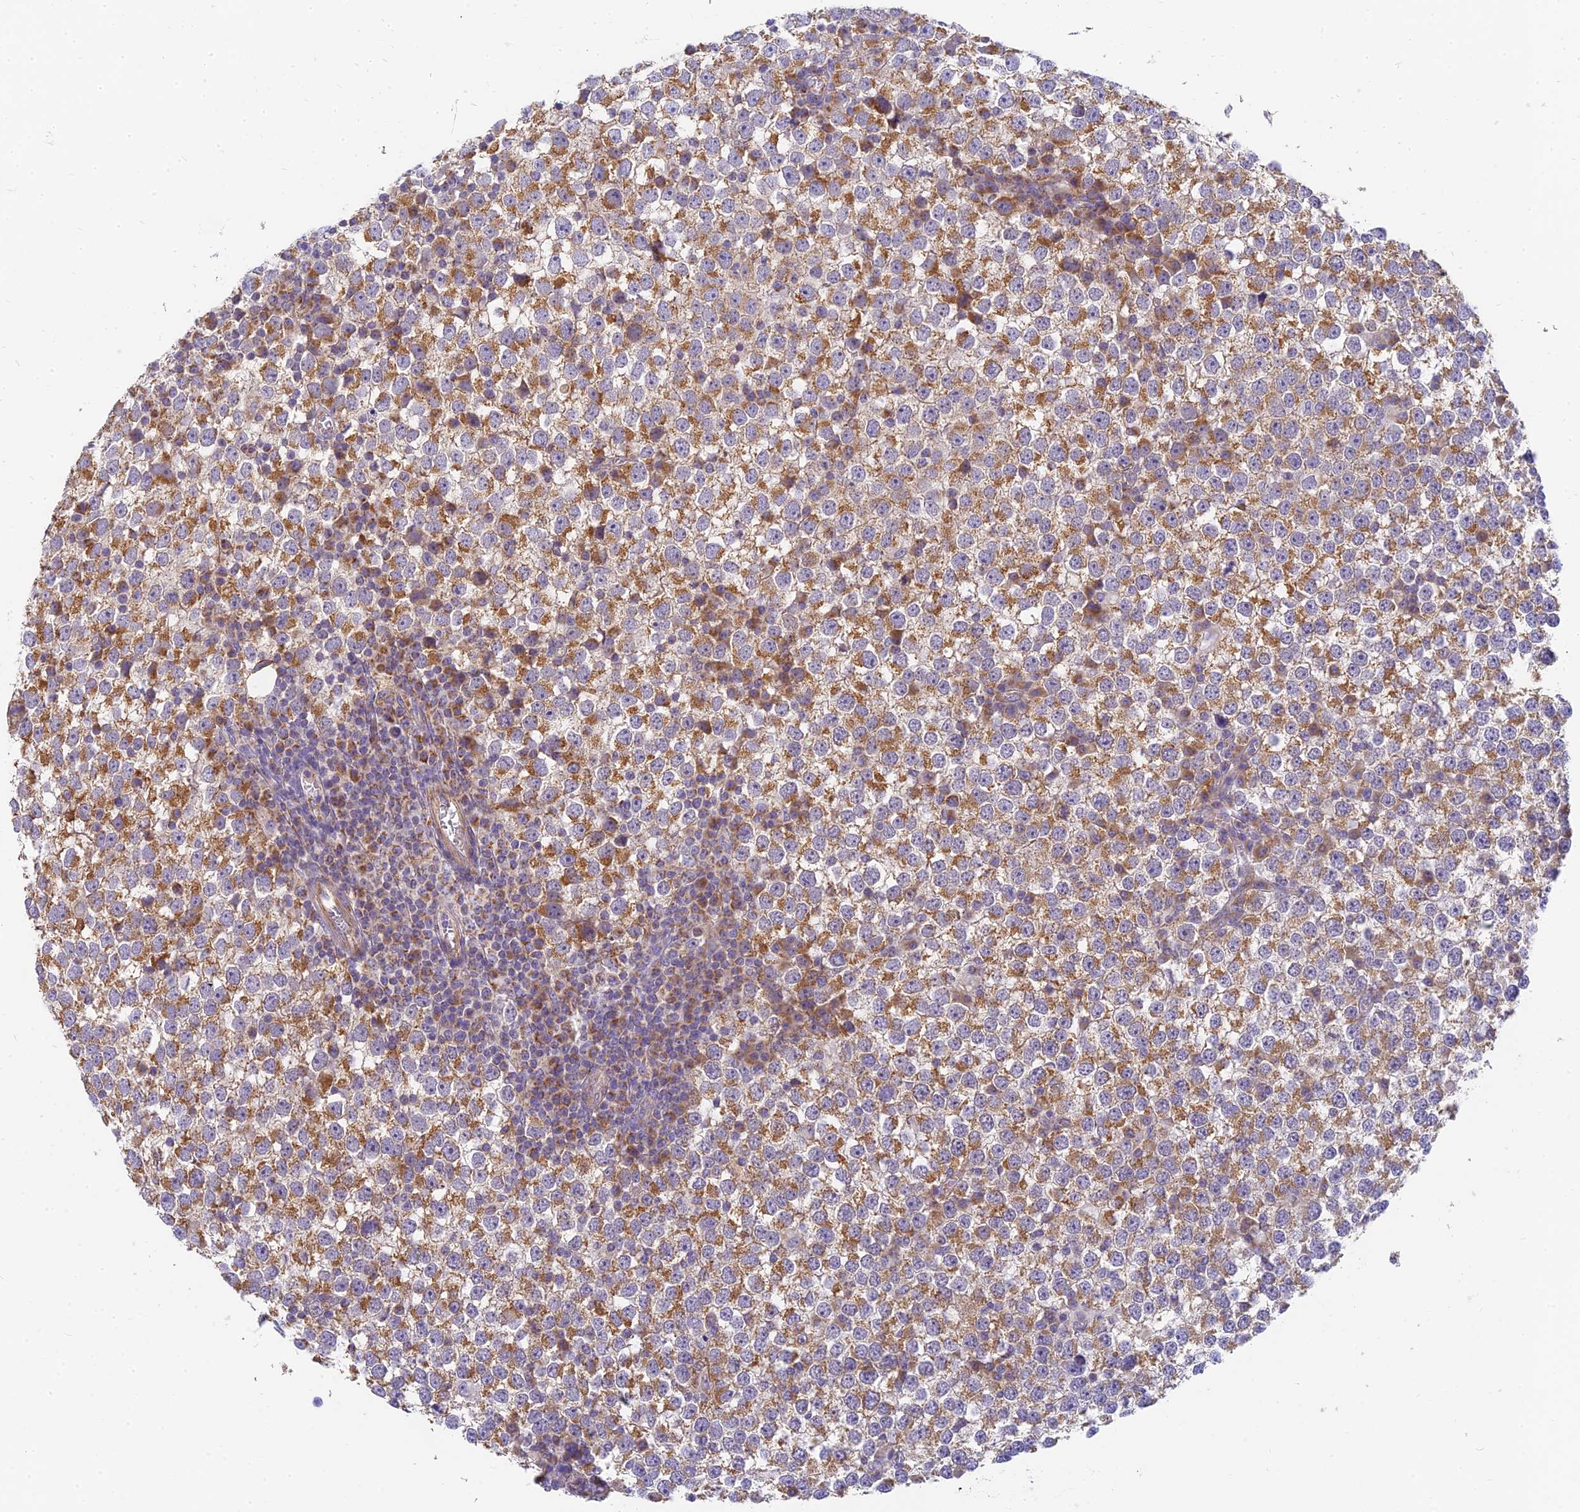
{"staining": {"intensity": "moderate", "quantity": ">75%", "location": "cytoplasmic/membranous"}, "tissue": "testis cancer", "cell_type": "Tumor cells", "image_type": "cancer", "snomed": [{"axis": "morphology", "description": "Seminoma, NOS"}, {"axis": "topography", "description": "Testis"}], "caption": "The image demonstrates a brown stain indicating the presence of a protein in the cytoplasmic/membranous of tumor cells in testis cancer (seminoma).", "gene": "MRPL15", "patient": {"sex": "male", "age": 65}}